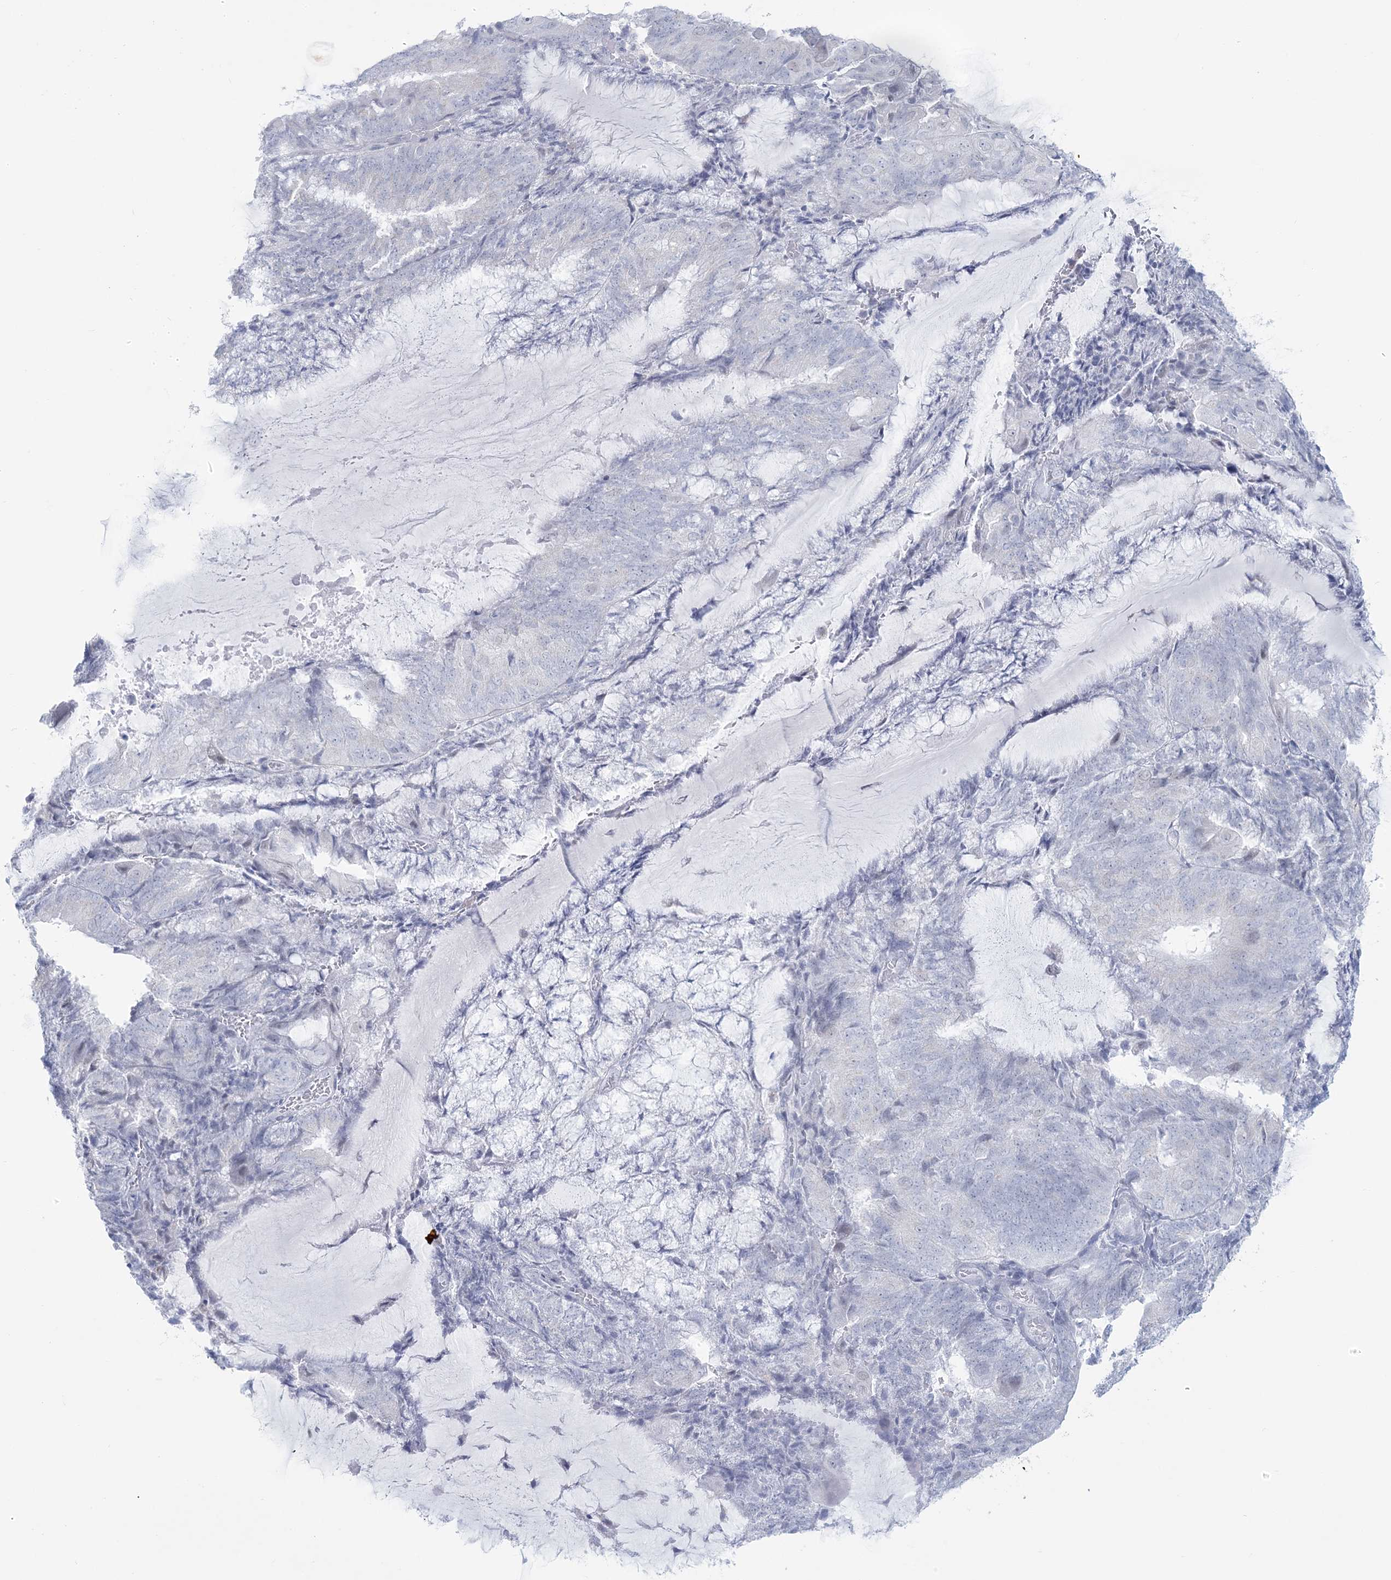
{"staining": {"intensity": "negative", "quantity": "none", "location": "none"}, "tissue": "endometrial cancer", "cell_type": "Tumor cells", "image_type": "cancer", "snomed": [{"axis": "morphology", "description": "Adenocarcinoma, NOS"}, {"axis": "topography", "description": "Endometrium"}], "caption": "High magnification brightfield microscopy of endometrial adenocarcinoma stained with DAB (brown) and counterstained with hematoxylin (blue): tumor cells show no significant expression.", "gene": "ZNF843", "patient": {"sex": "female", "age": 81}}